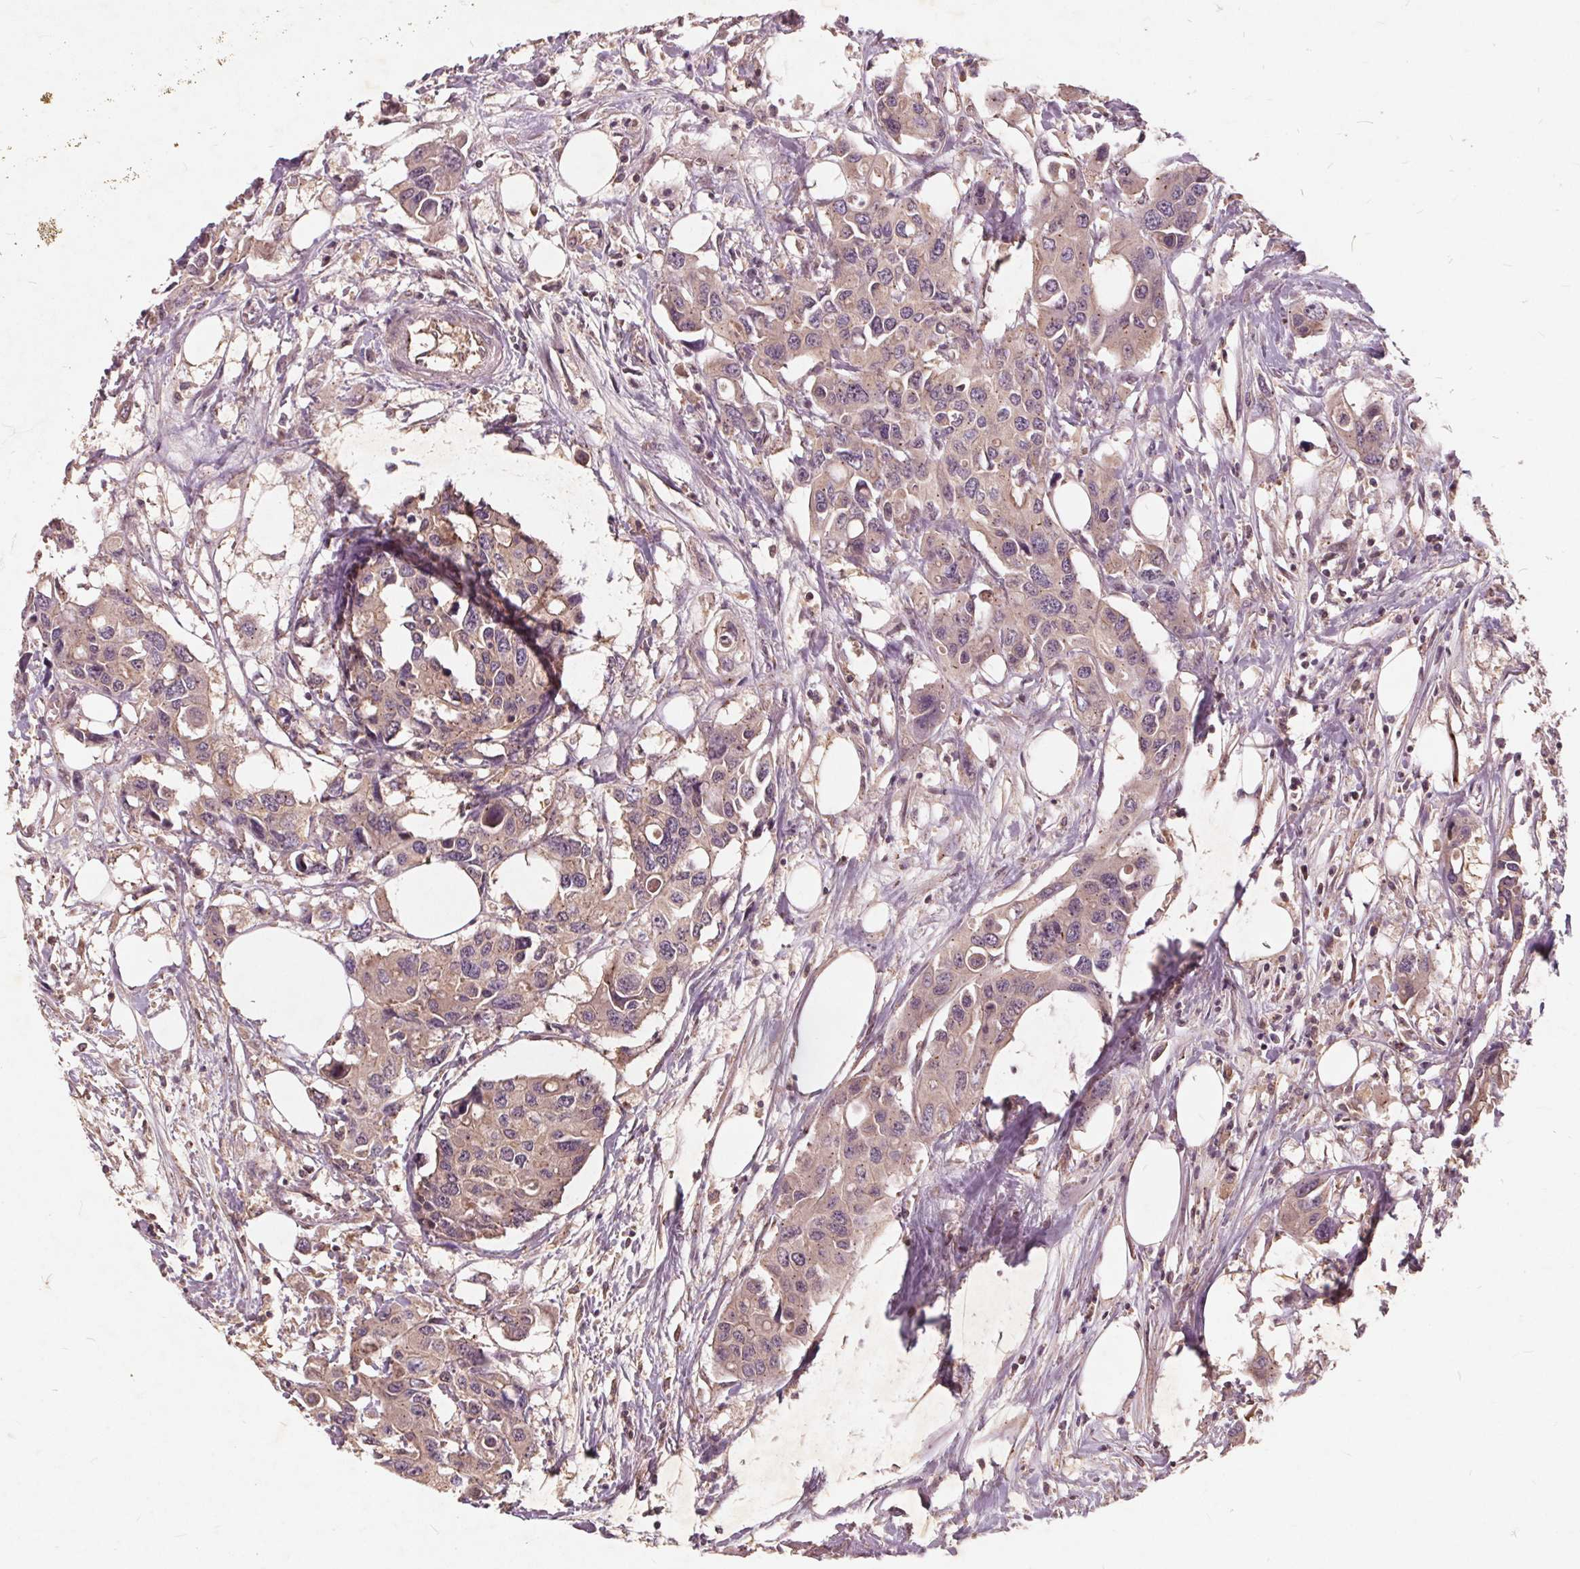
{"staining": {"intensity": "weak", "quantity": "25%-75%", "location": "cytoplasmic/membranous"}, "tissue": "colorectal cancer", "cell_type": "Tumor cells", "image_type": "cancer", "snomed": [{"axis": "morphology", "description": "Adenocarcinoma, NOS"}, {"axis": "topography", "description": "Colon"}], "caption": "Immunohistochemical staining of adenocarcinoma (colorectal) demonstrates low levels of weak cytoplasmic/membranous protein expression in approximately 25%-75% of tumor cells.", "gene": "CSNK1G2", "patient": {"sex": "male", "age": 77}}